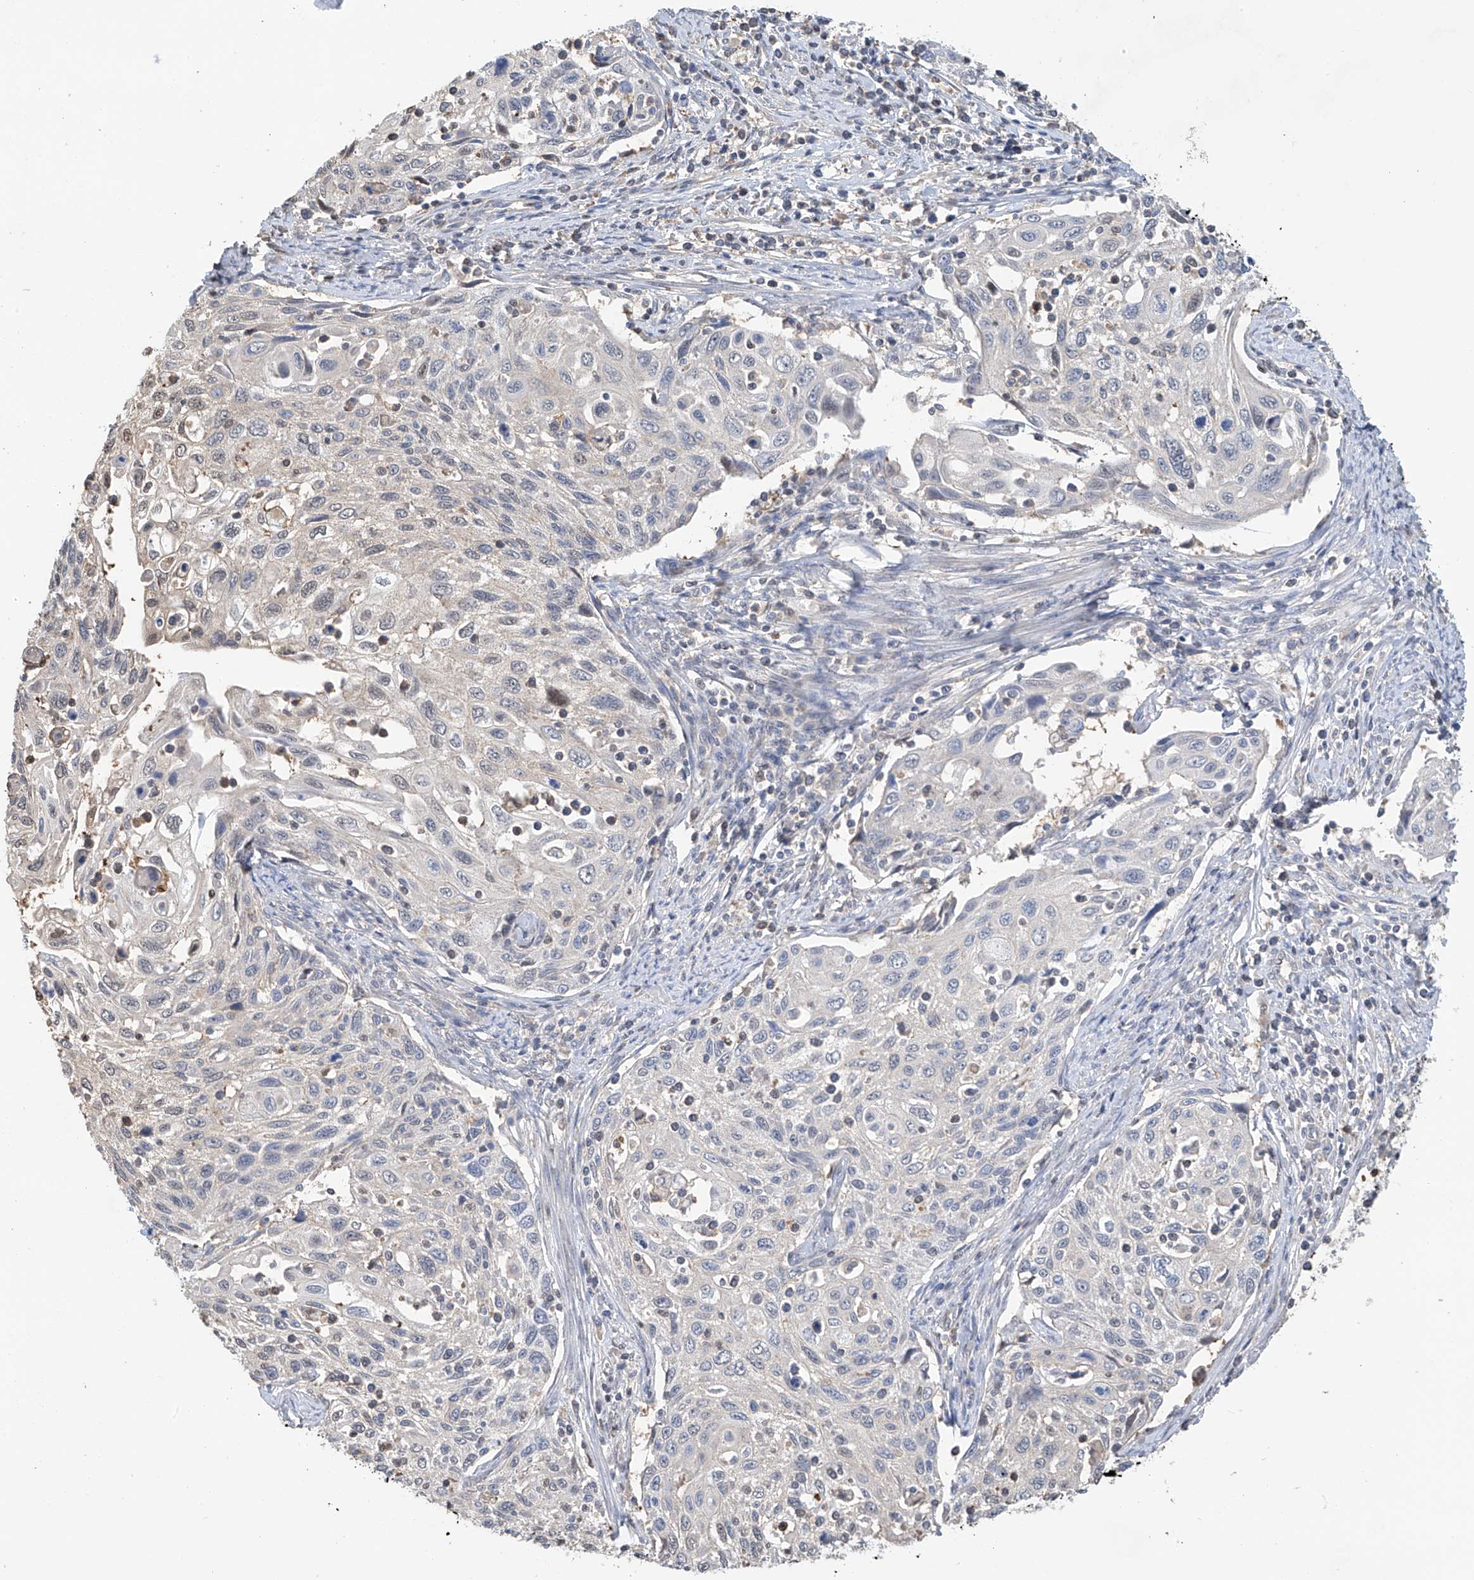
{"staining": {"intensity": "negative", "quantity": "none", "location": "none"}, "tissue": "cervical cancer", "cell_type": "Tumor cells", "image_type": "cancer", "snomed": [{"axis": "morphology", "description": "Squamous cell carcinoma, NOS"}, {"axis": "topography", "description": "Cervix"}], "caption": "DAB immunohistochemical staining of human cervical squamous cell carcinoma demonstrates no significant staining in tumor cells.", "gene": "PMM1", "patient": {"sex": "female", "age": 70}}